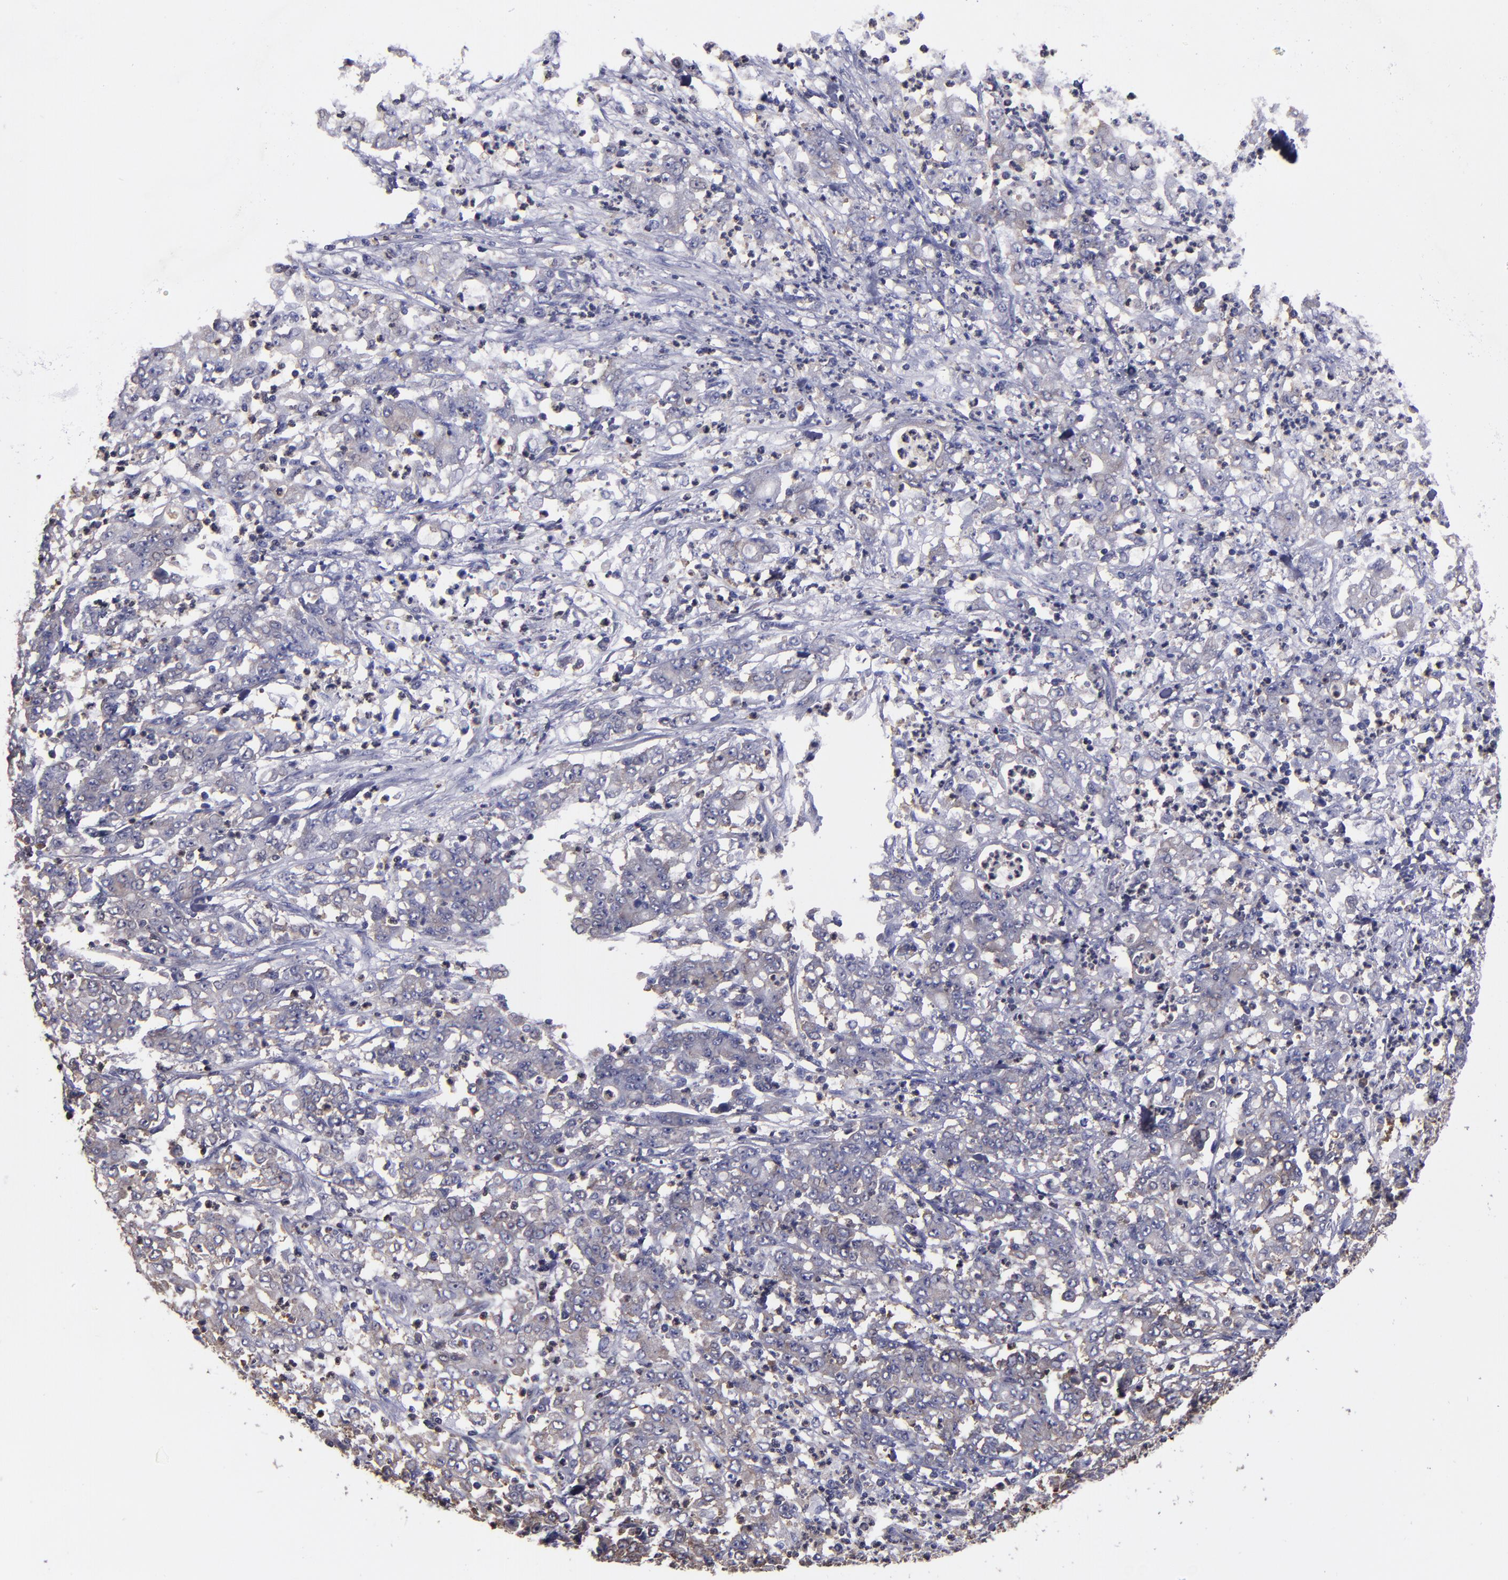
{"staining": {"intensity": "weak", "quantity": "25%-75%", "location": "cytoplasmic/membranous"}, "tissue": "stomach cancer", "cell_type": "Tumor cells", "image_type": "cancer", "snomed": [{"axis": "morphology", "description": "Adenocarcinoma, NOS"}, {"axis": "topography", "description": "Stomach, lower"}], "caption": "Protein analysis of stomach adenocarcinoma tissue displays weak cytoplasmic/membranous positivity in approximately 25%-75% of tumor cells. Immunohistochemistry stains the protein of interest in brown and the nuclei are stained blue.", "gene": "CARS1", "patient": {"sex": "female", "age": 71}}